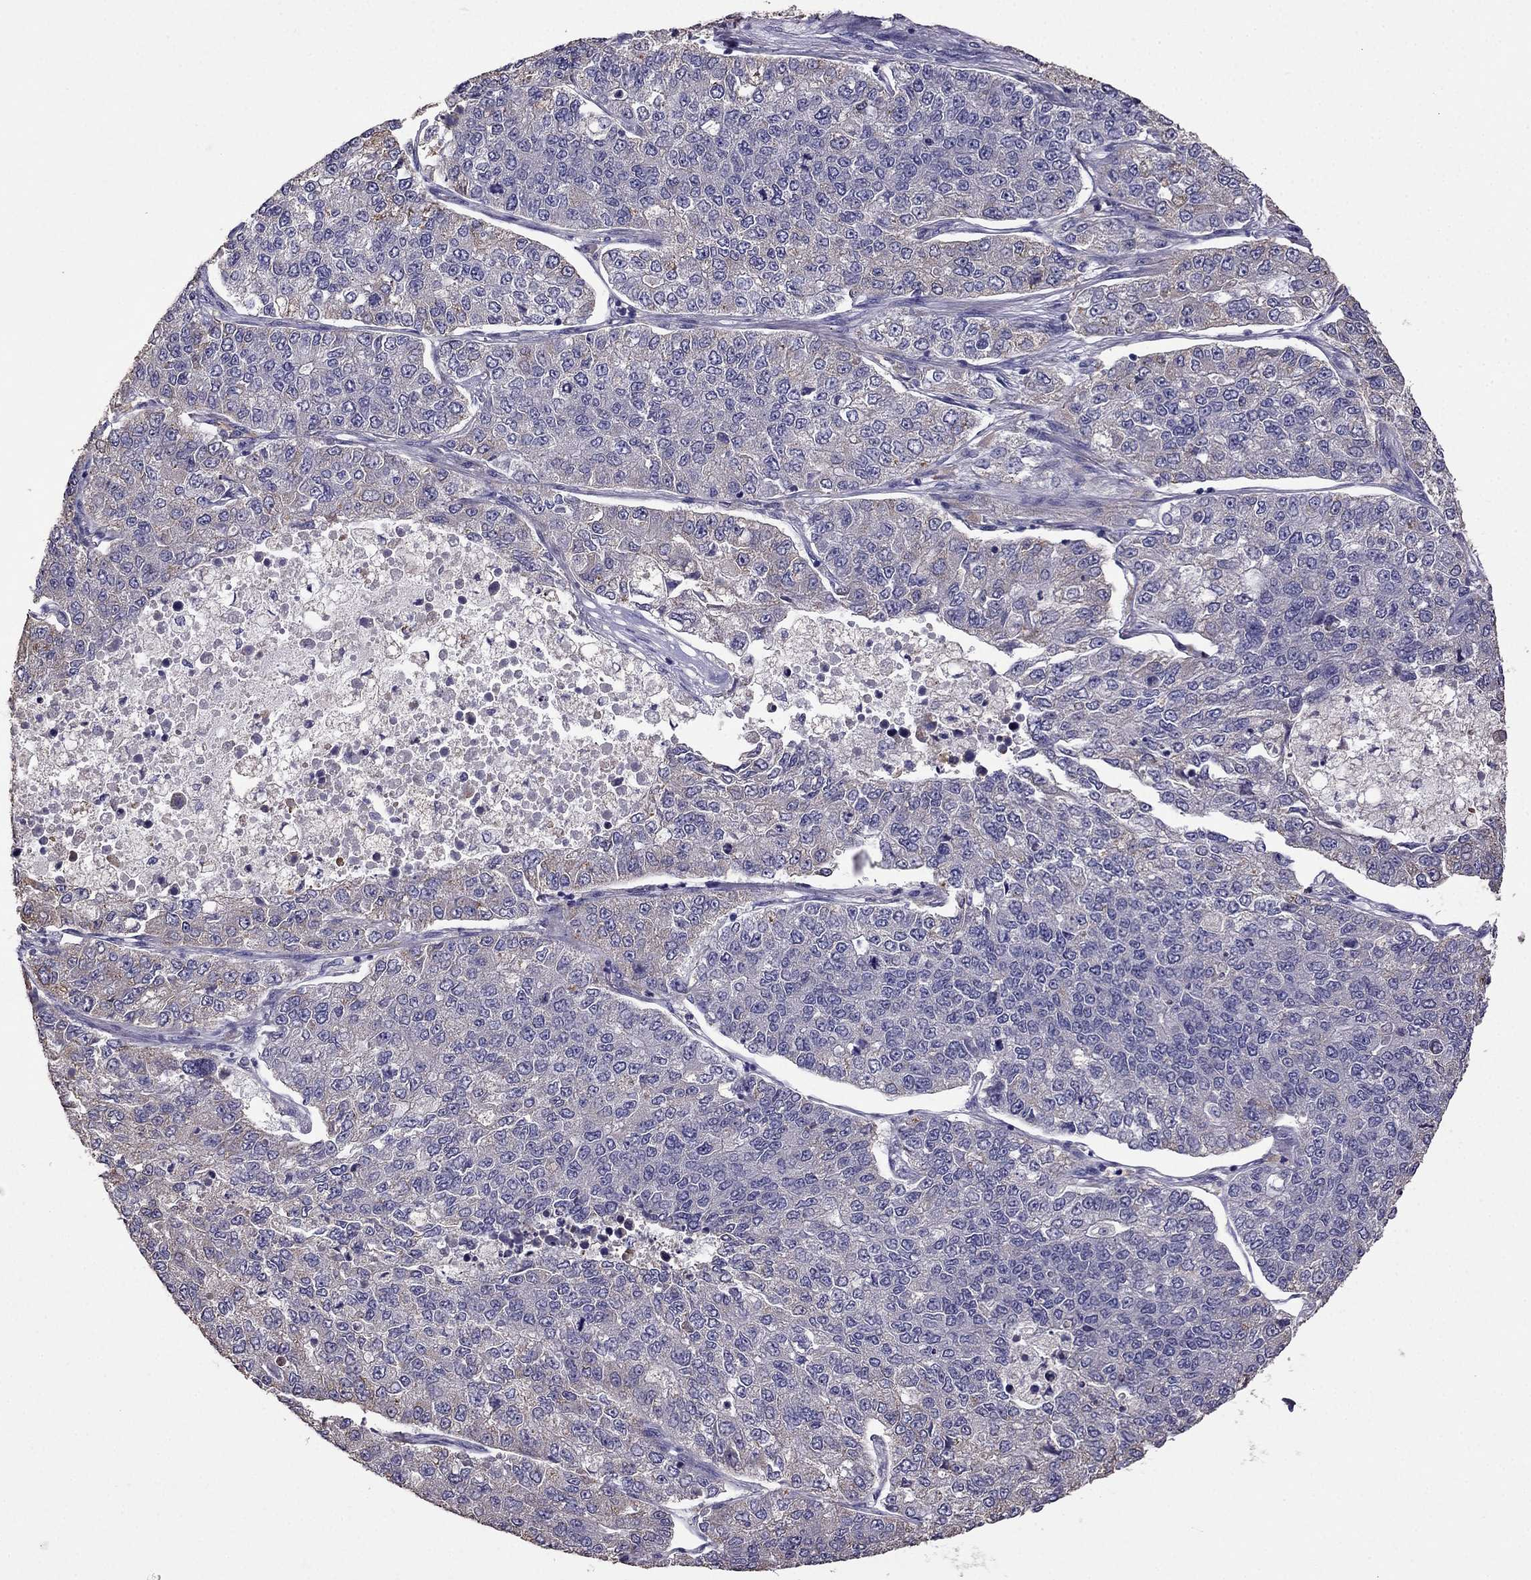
{"staining": {"intensity": "negative", "quantity": "none", "location": "none"}, "tissue": "lung cancer", "cell_type": "Tumor cells", "image_type": "cancer", "snomed": [{"axis": "morphology", "description": "Adenocarcinoma, NOS"}, {"axis": "topography", "description": "Lung"}], "caption": "An image of adenocarcinoma (lung) stained for a protein reveals no brown staining in tumor cells.", "gene": "CDH9", "patient": {"sex": "male", "age": 49}}